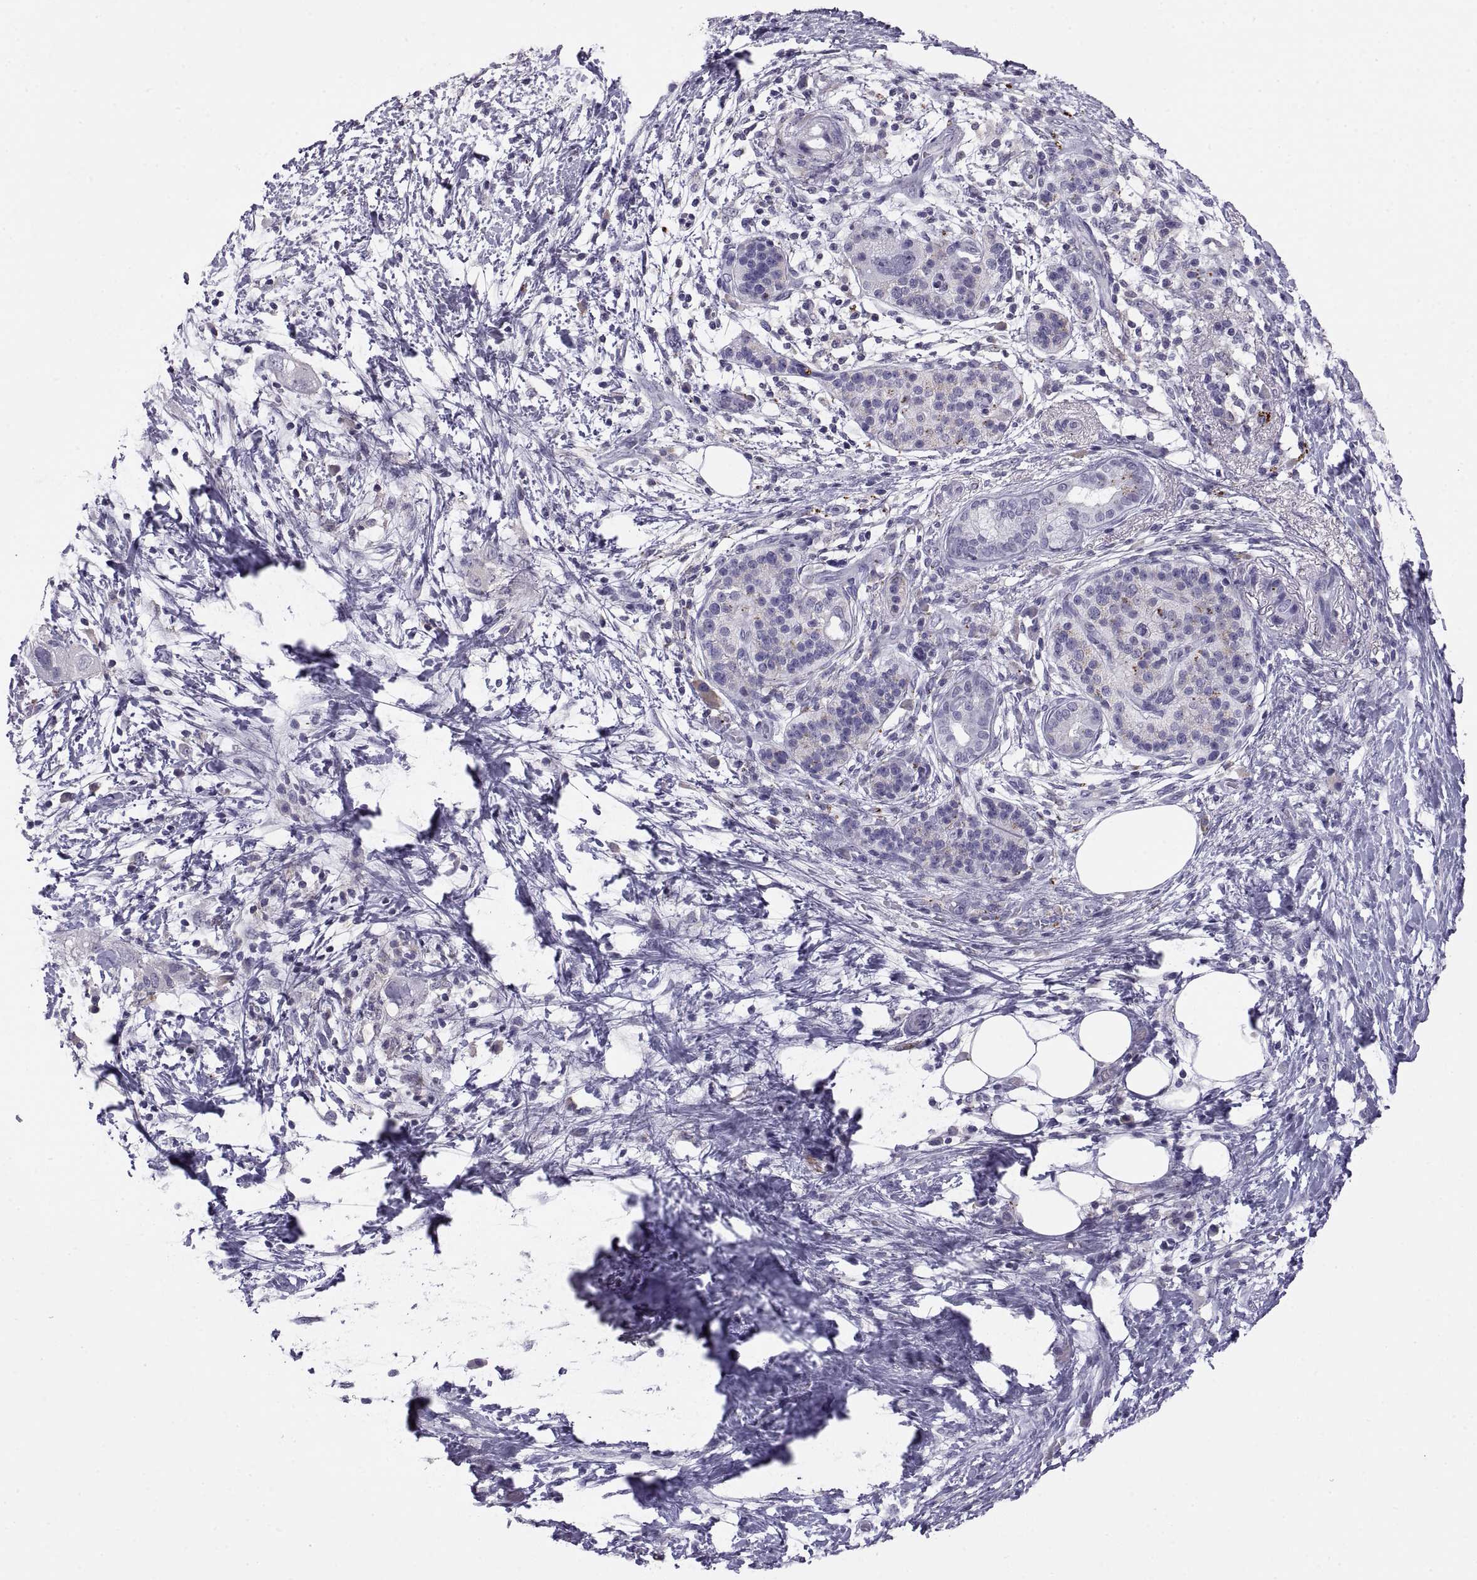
{"staining": {"intensity": "negative", "quantity": "none", "location": "none"}, "tissue": "pancreatic cancer", "cell_type": "Tumor cells", "image_type": "cancer", "snomed": [{"axis": "morphology", "description": "Adenocarcinoma, NOS"}, {"axis": "topography", "description": "Pancreas"}], "caption": "High magnification brightfield microscopy of pancreatic cancer (adenocarcinoma) stained with DAB (3,3'-diaminobenzidine) (brown) and counterstained with hematoxylin (blue): tumor cells show no significant expression. The staining is performed using DAB brown chromogen with nuclei counter-stained in using hematoxylin.", "gene": "RGS19", "patient": {"sex": "female", "age": 72}}